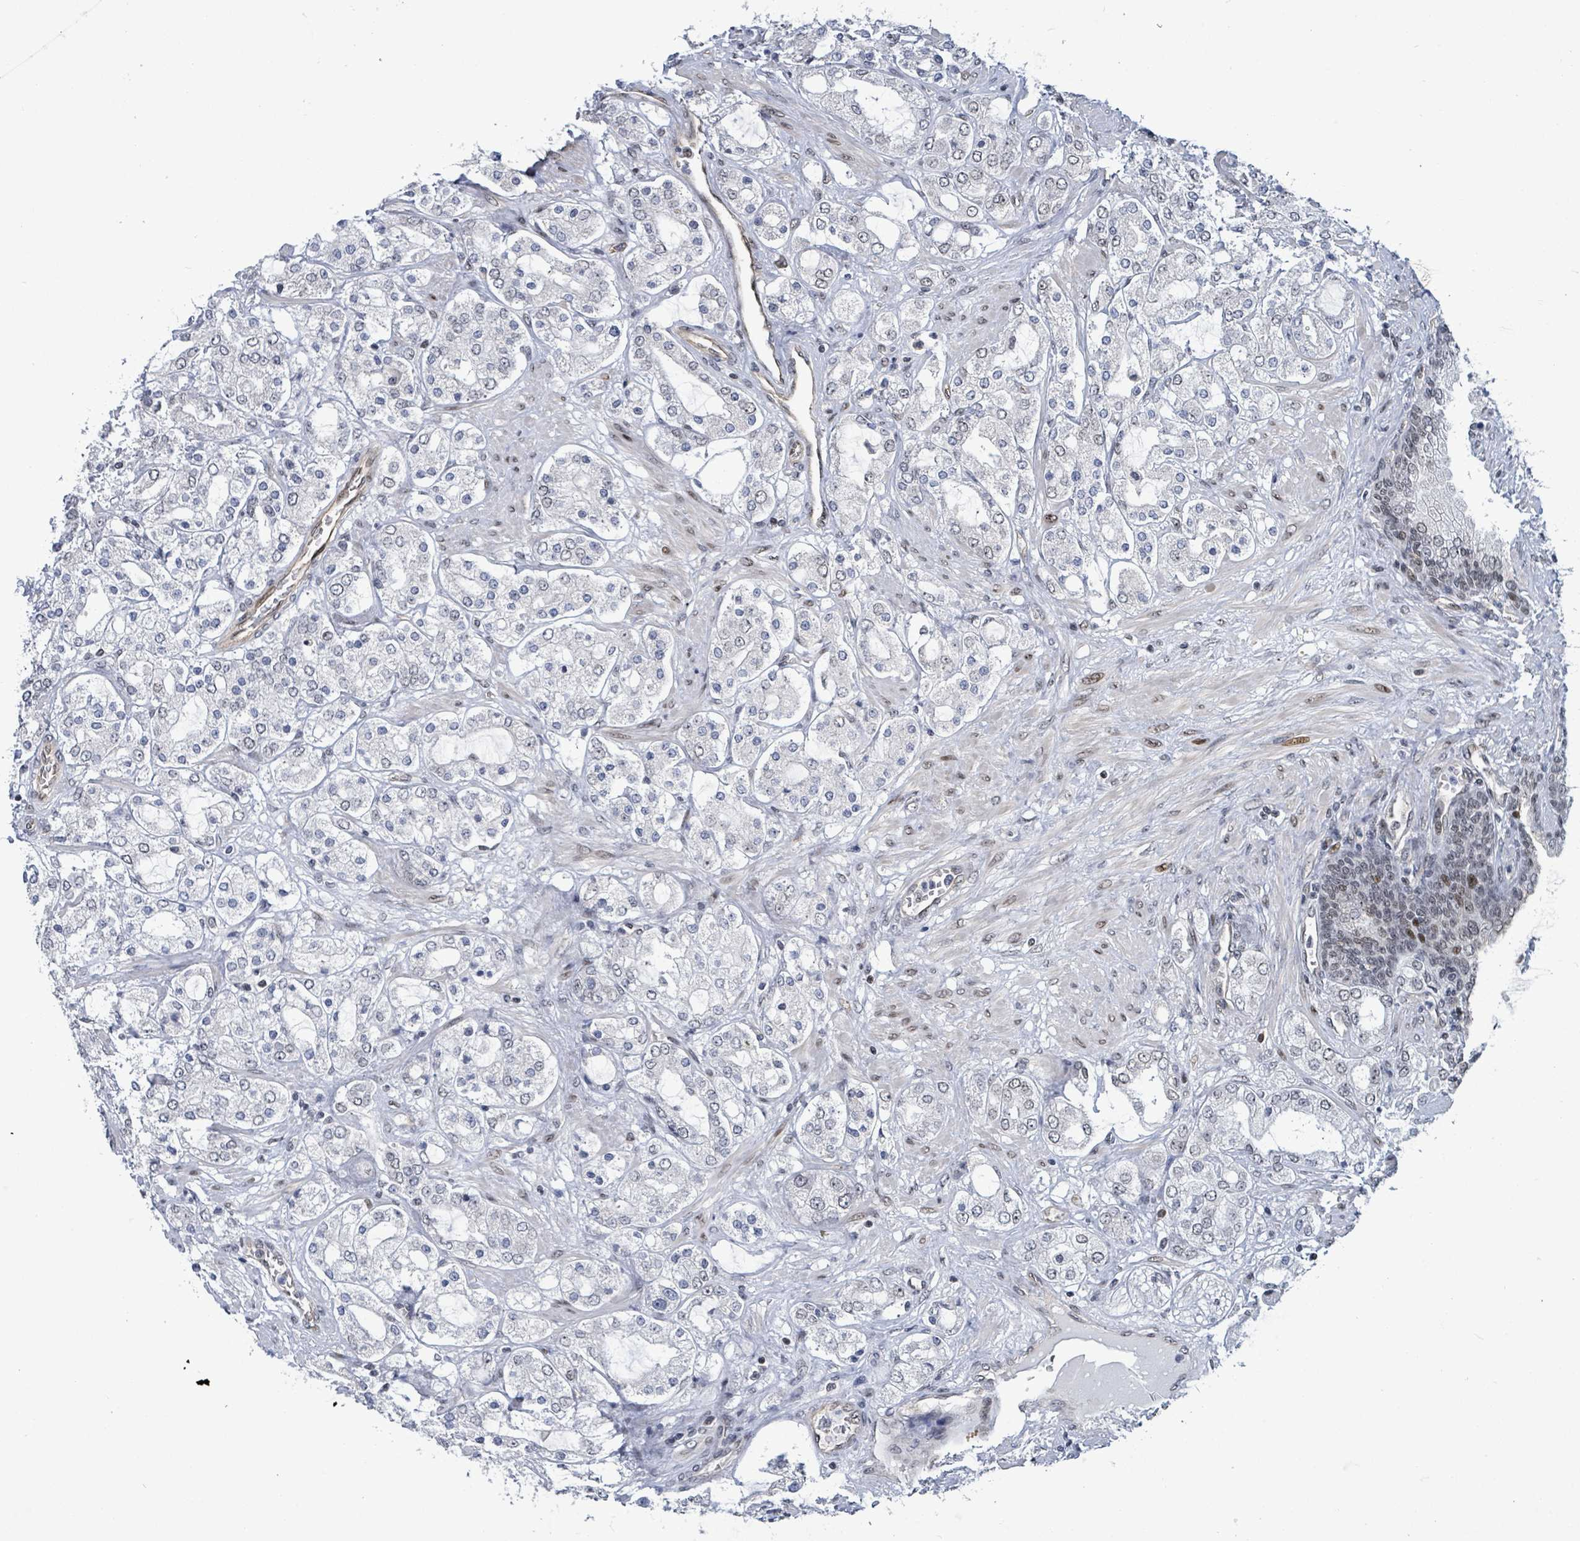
{"staining": {"intensity": "negative", "quantity": "none", "location": "none"}, "tissue": "prostate cancer", "cell_type": "Tumor cells", "image_type": "cancer", "snomed": [{"axis": "morphology", "description": "Adenocarcinoma, High grade"}, {"axis": "topography", "description": "Prostate"}], "caption": "Prostate cancer (adenocarcinoma (high-grade)) was stained to show a protein in brown. There is no significant expression in tumor cells. (DAB (3,3'-diaminobenzidine) immunohistochemistry (IHC) with hematoxylin counter stain).", "gene": "RRN3", "patient": {"sex": "male", "age": 64}}